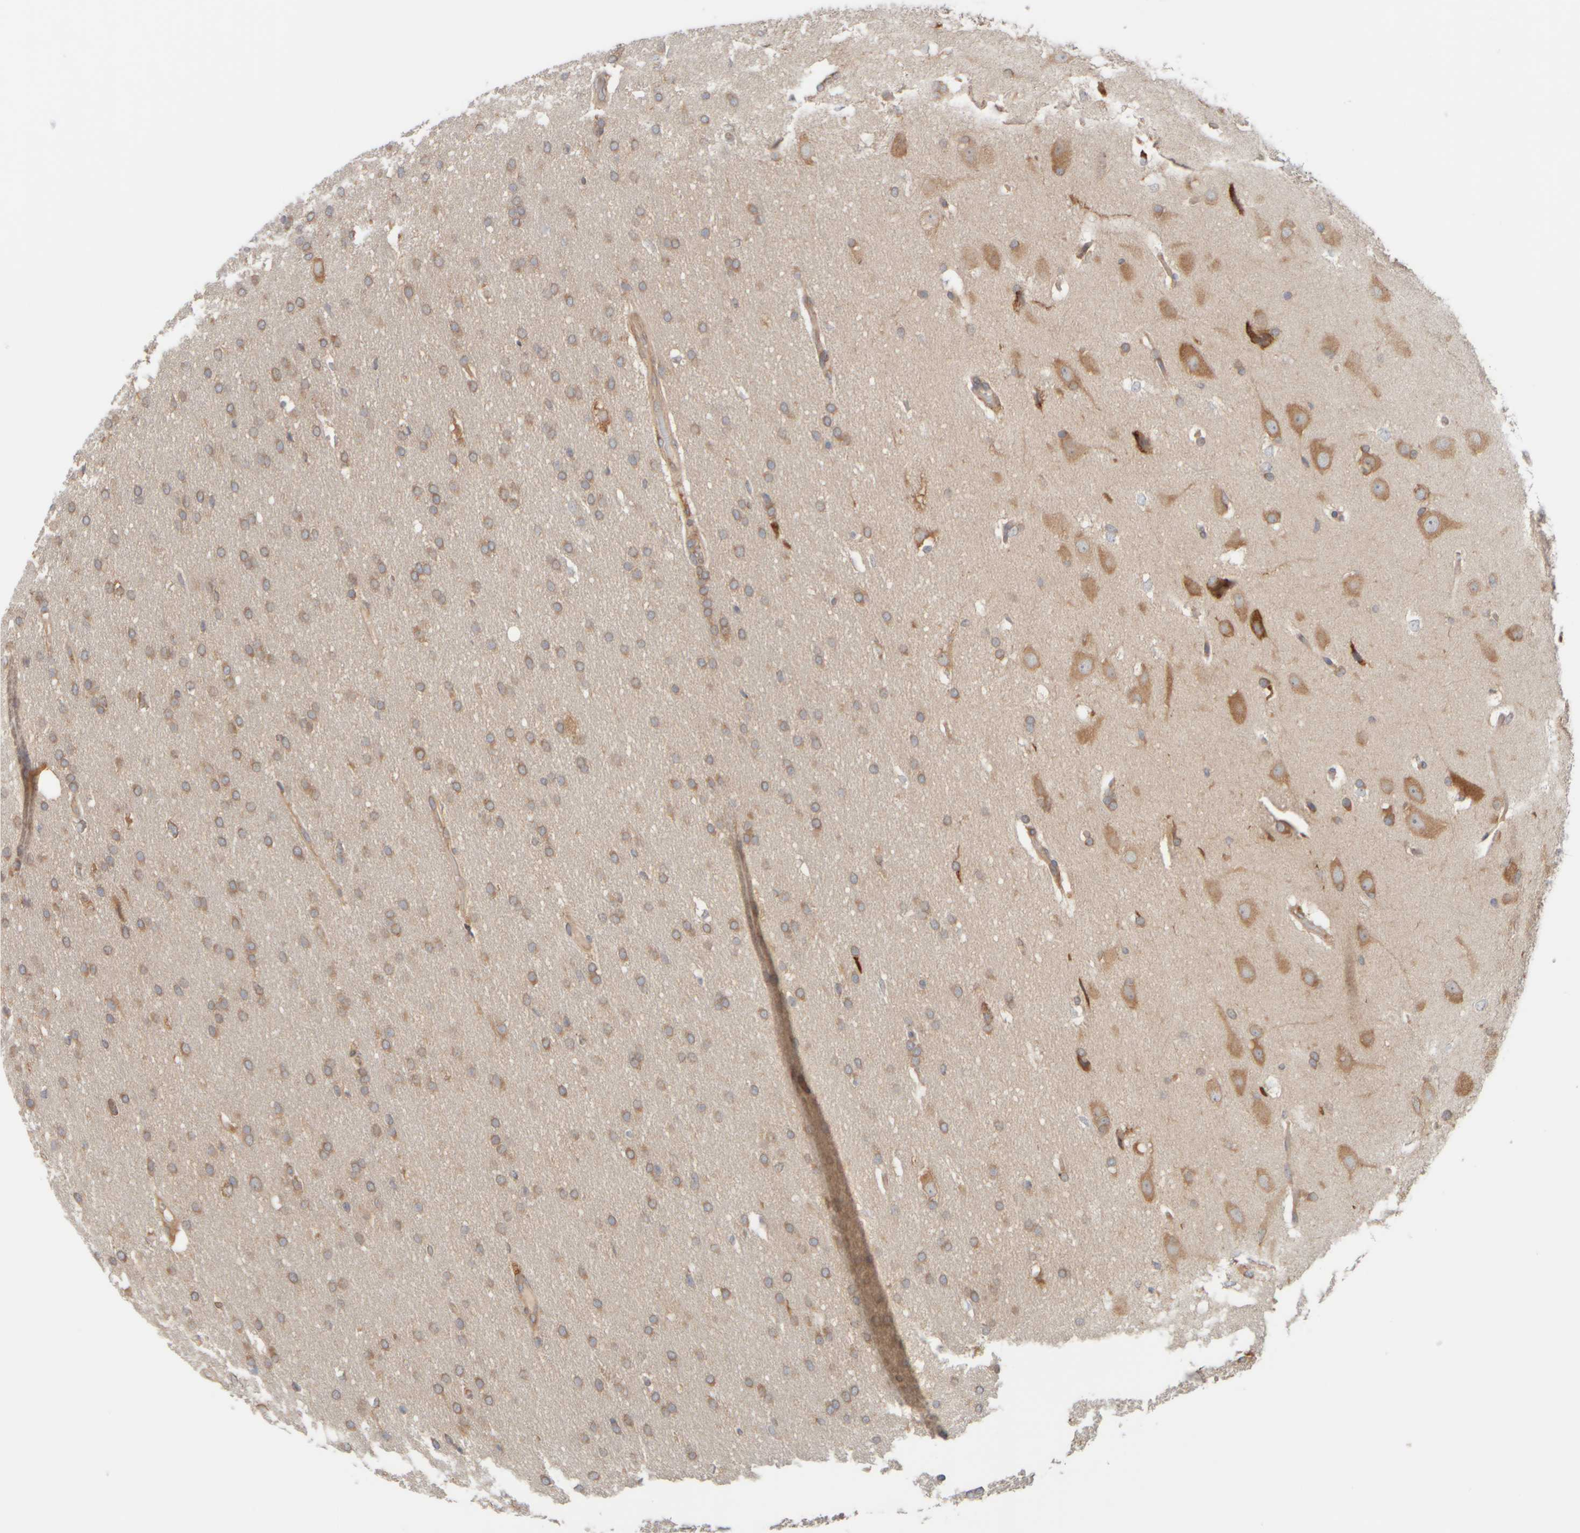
{"staining": {"intensity": "moderate", "quantity": "25%-75%", "location": "cytoplasmic/membranous"}, "tissue": "glioma", "cell_type": "Tumor cells", "image_type": "cancer", "snomed": [{"axis": "morphology", "description": "Glioma, malignant, Low grade"}, {"axis": "topography", "description": "Brain"}], "caption": "A brown stain shows moderate cytoplasmic/membranous expression of a protein in malignant glioma (low-grade) tumor cells.", "gene": "EIF2B3", "patient": {"sex": "female", "age": 37}}